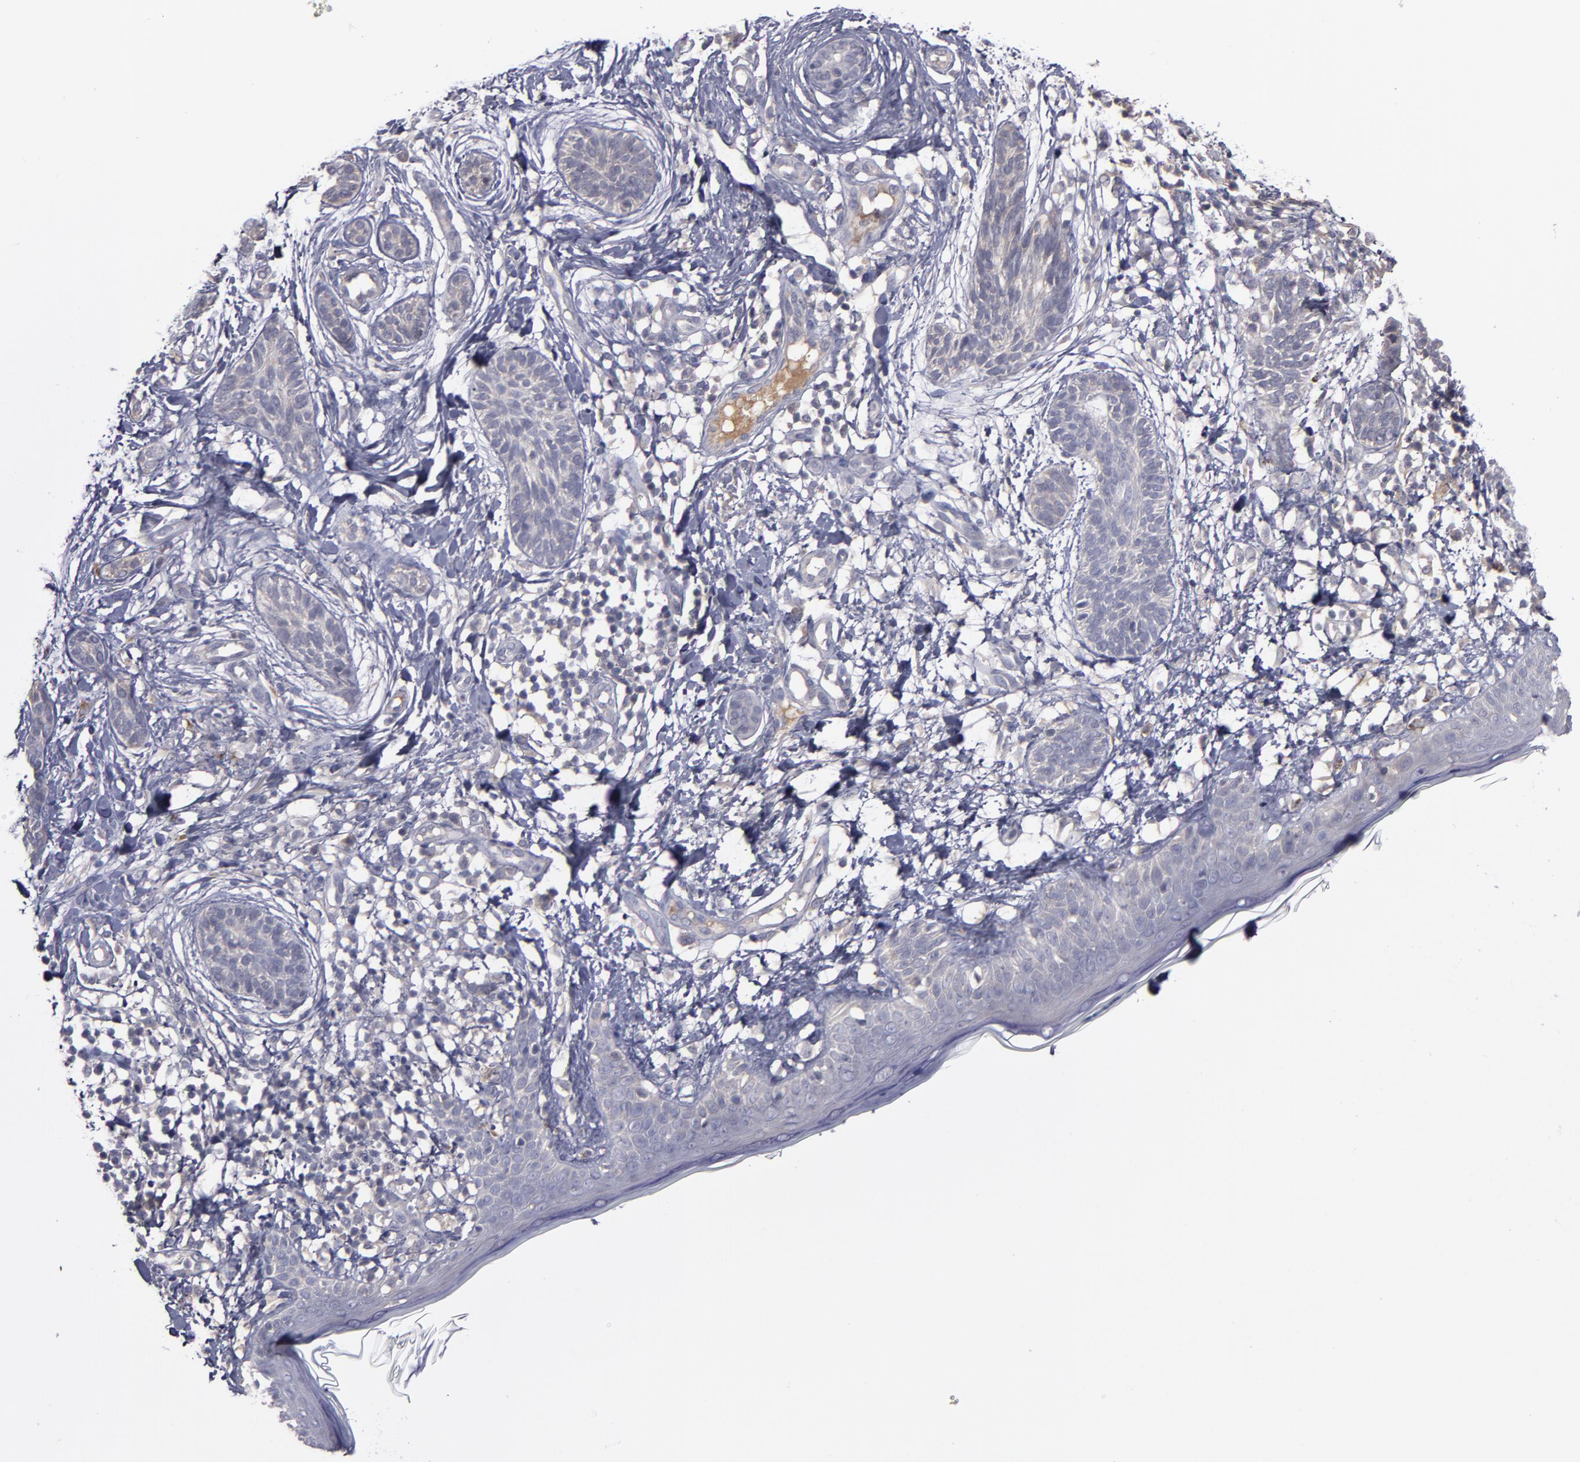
{"staining": {"intensity": "weak", "quantity": ">75%", "location": "cytoplasmic/membranous"}, "tissue": "skin cancer", "cell_type": "Tumor cells", "image_type": "cancer", "snomed": [{"axis": "morphology", "description": "Normal tissue, NOS"}, {"axis": "morphology", "description": "Basal cell carcinoma"}, {"axis": "topography", "description": "Skin"}], "caption": "This image demonstrates immunohistochemistry (IHC) staining of human basal cell carcinoma (skin), with low weak cytoplasmic/membranous expression in about >75% of tumor cells.", "gene": "MMP11", "patient": {"sex": "male", "age": 63}}